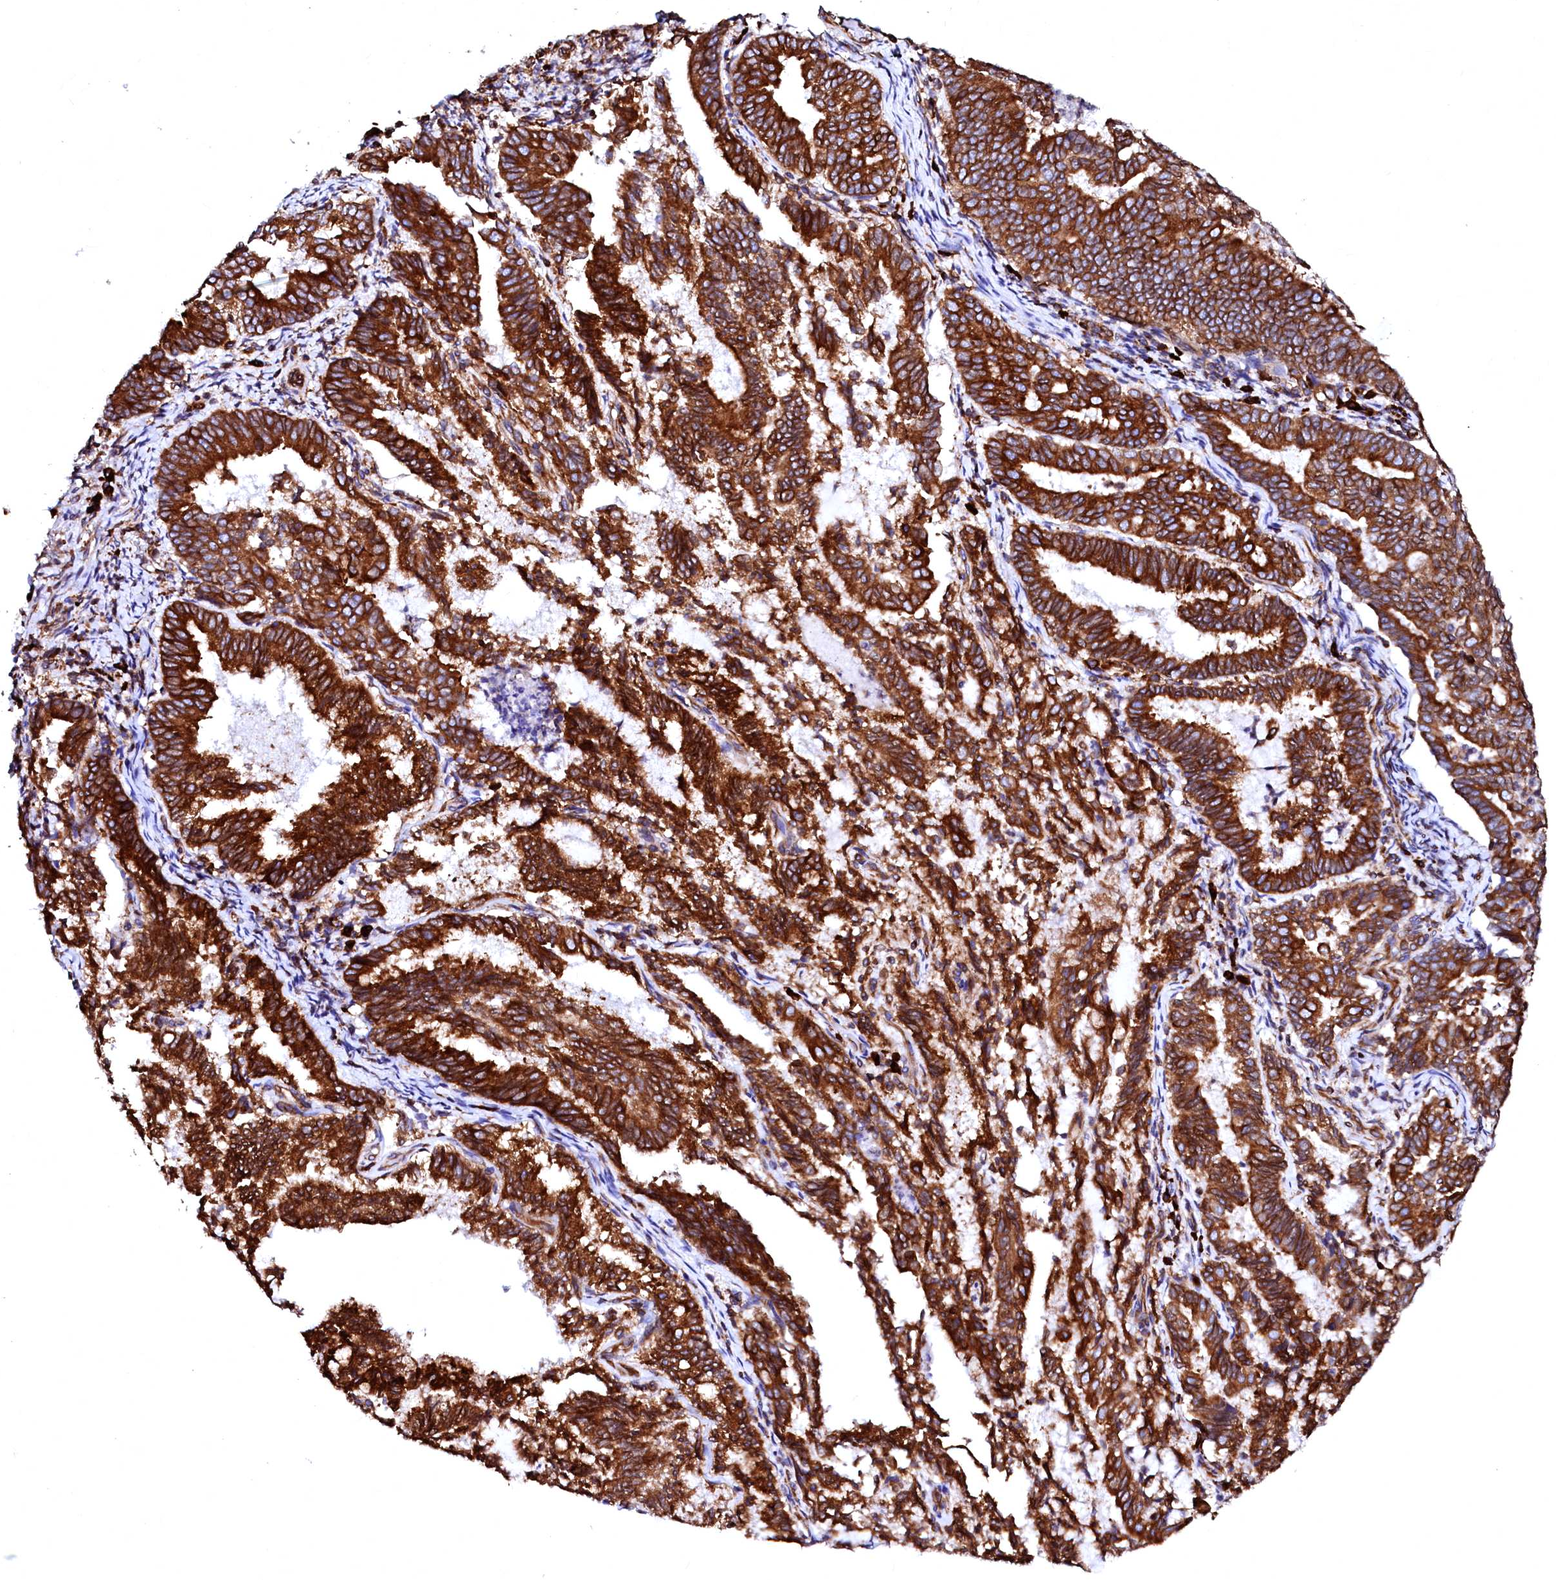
{"staining": {"intensity": "strong", "quantity": ">75%", "location": "cytoplasmic/membranous"}, "tissue": "endometrial cancer", "cell_type": "Tumor cells", "image_type": "cancer", "snomed": [{"axis": "morphology", "description": "Adenocarcinoma, NOS"}, {"axis": "topography", "description": "Endometrium"}], "caption": "Immunohistochemistry (IHC) photomicrograph of neoplastic tissue: adenocarcinoma (endometrial) stained using immunohistochemistry exhibits high levels of strong protein expression localized specifically in the cytoplasmic/membranous of tumor cells, appearing as a cytoplasmic/membranous brown color.", "gene": "DERL1", "patient": {"sex": "female", "age": 80}}